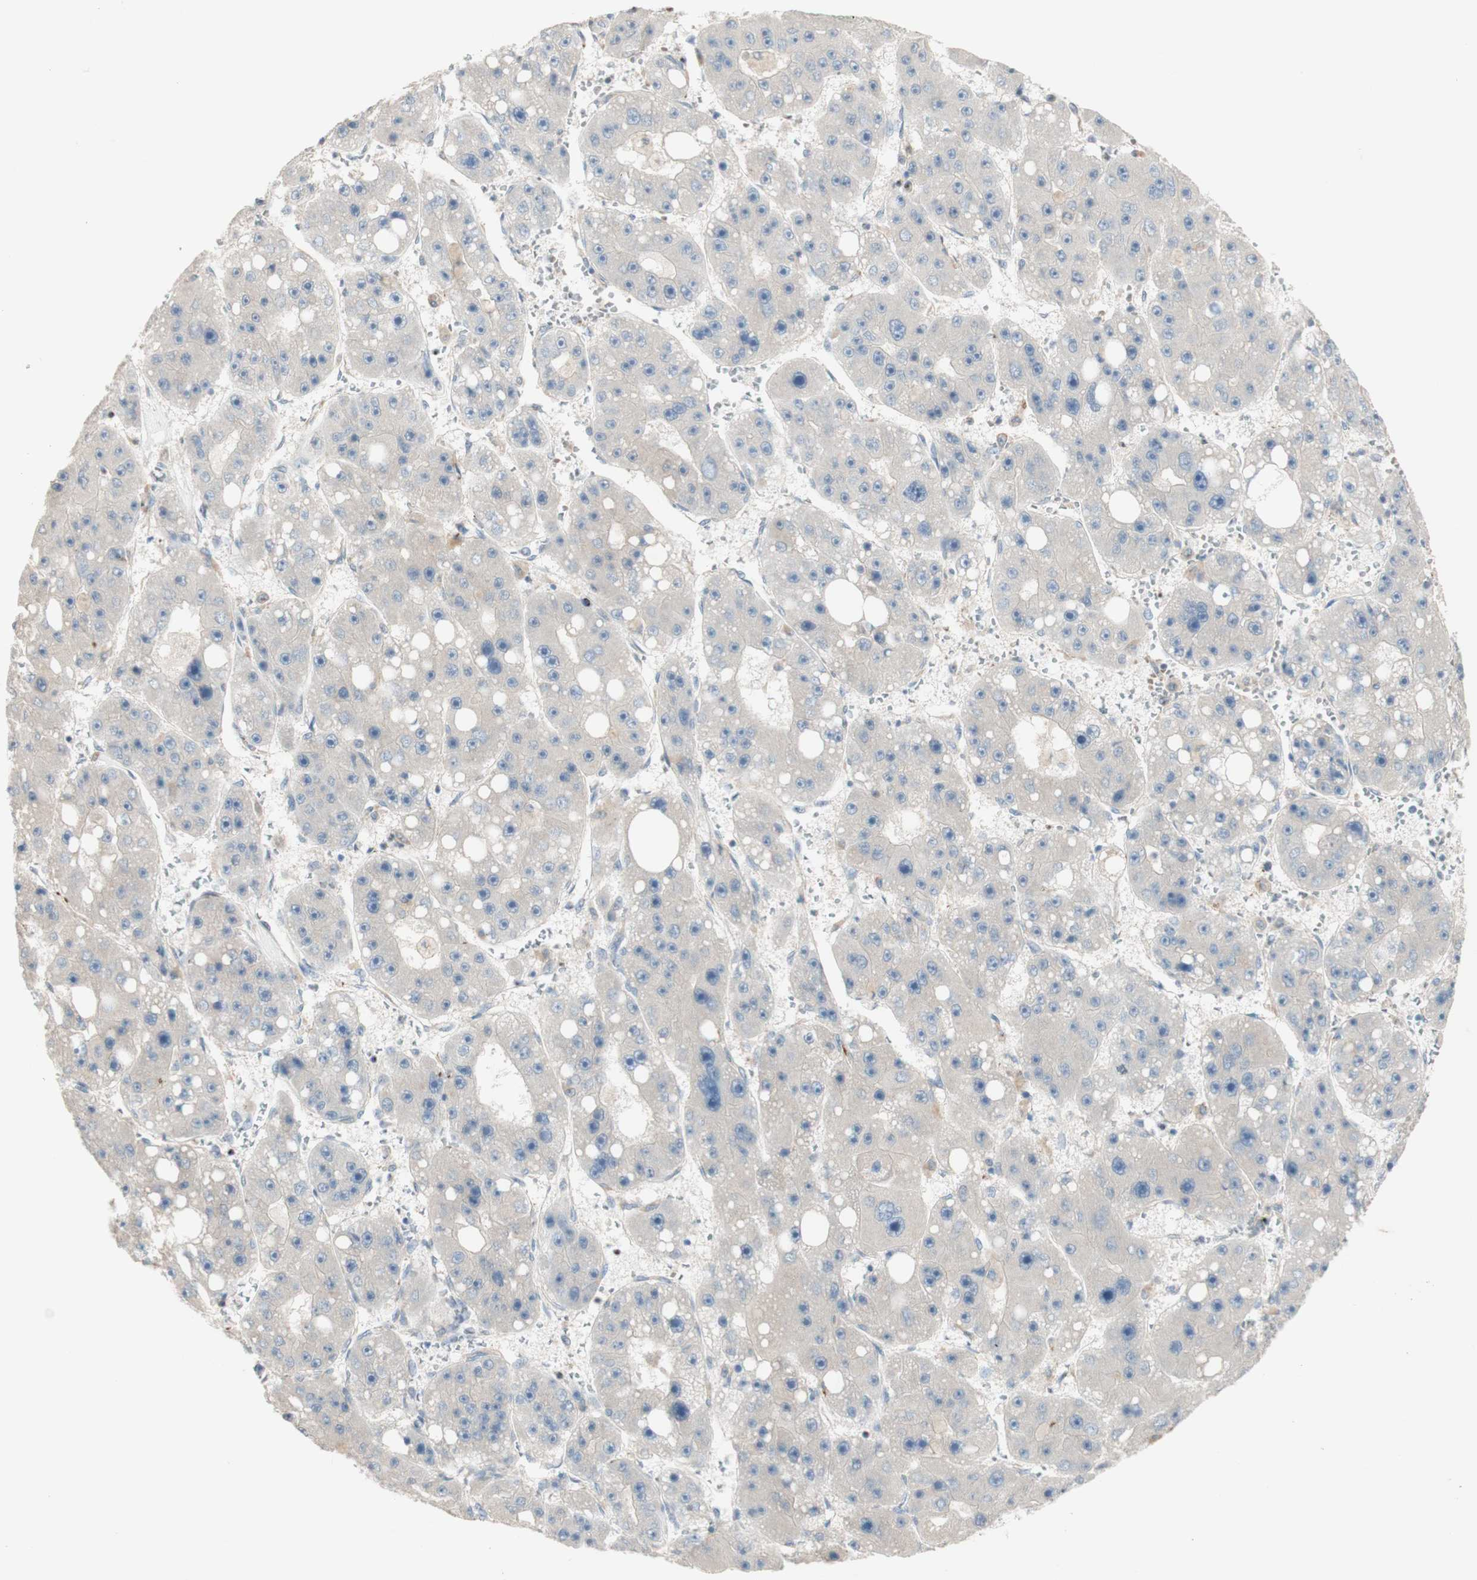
{"staining": {"intensity": "negative", "quantity": "none", "location": "none"}, "tissue": "liver cancer", "cell_type": "Tumor cells", "image_type": "cancer", "snomed": [{"axis": "morphology", "description": "Carcinoma, Hepatocellular, NOS"}, {"axis": "topography", "description": "Liver"}], "caption": "Immunohistochemistry (IHC) micrograph of neoplastic tissue: liver cancer (hepatocellular carcinoma) stained with DAB reveals no significant protein positivity in tumor cells.", "gene": "MANEA", "patient": {"sex": "female", "age": 61}}